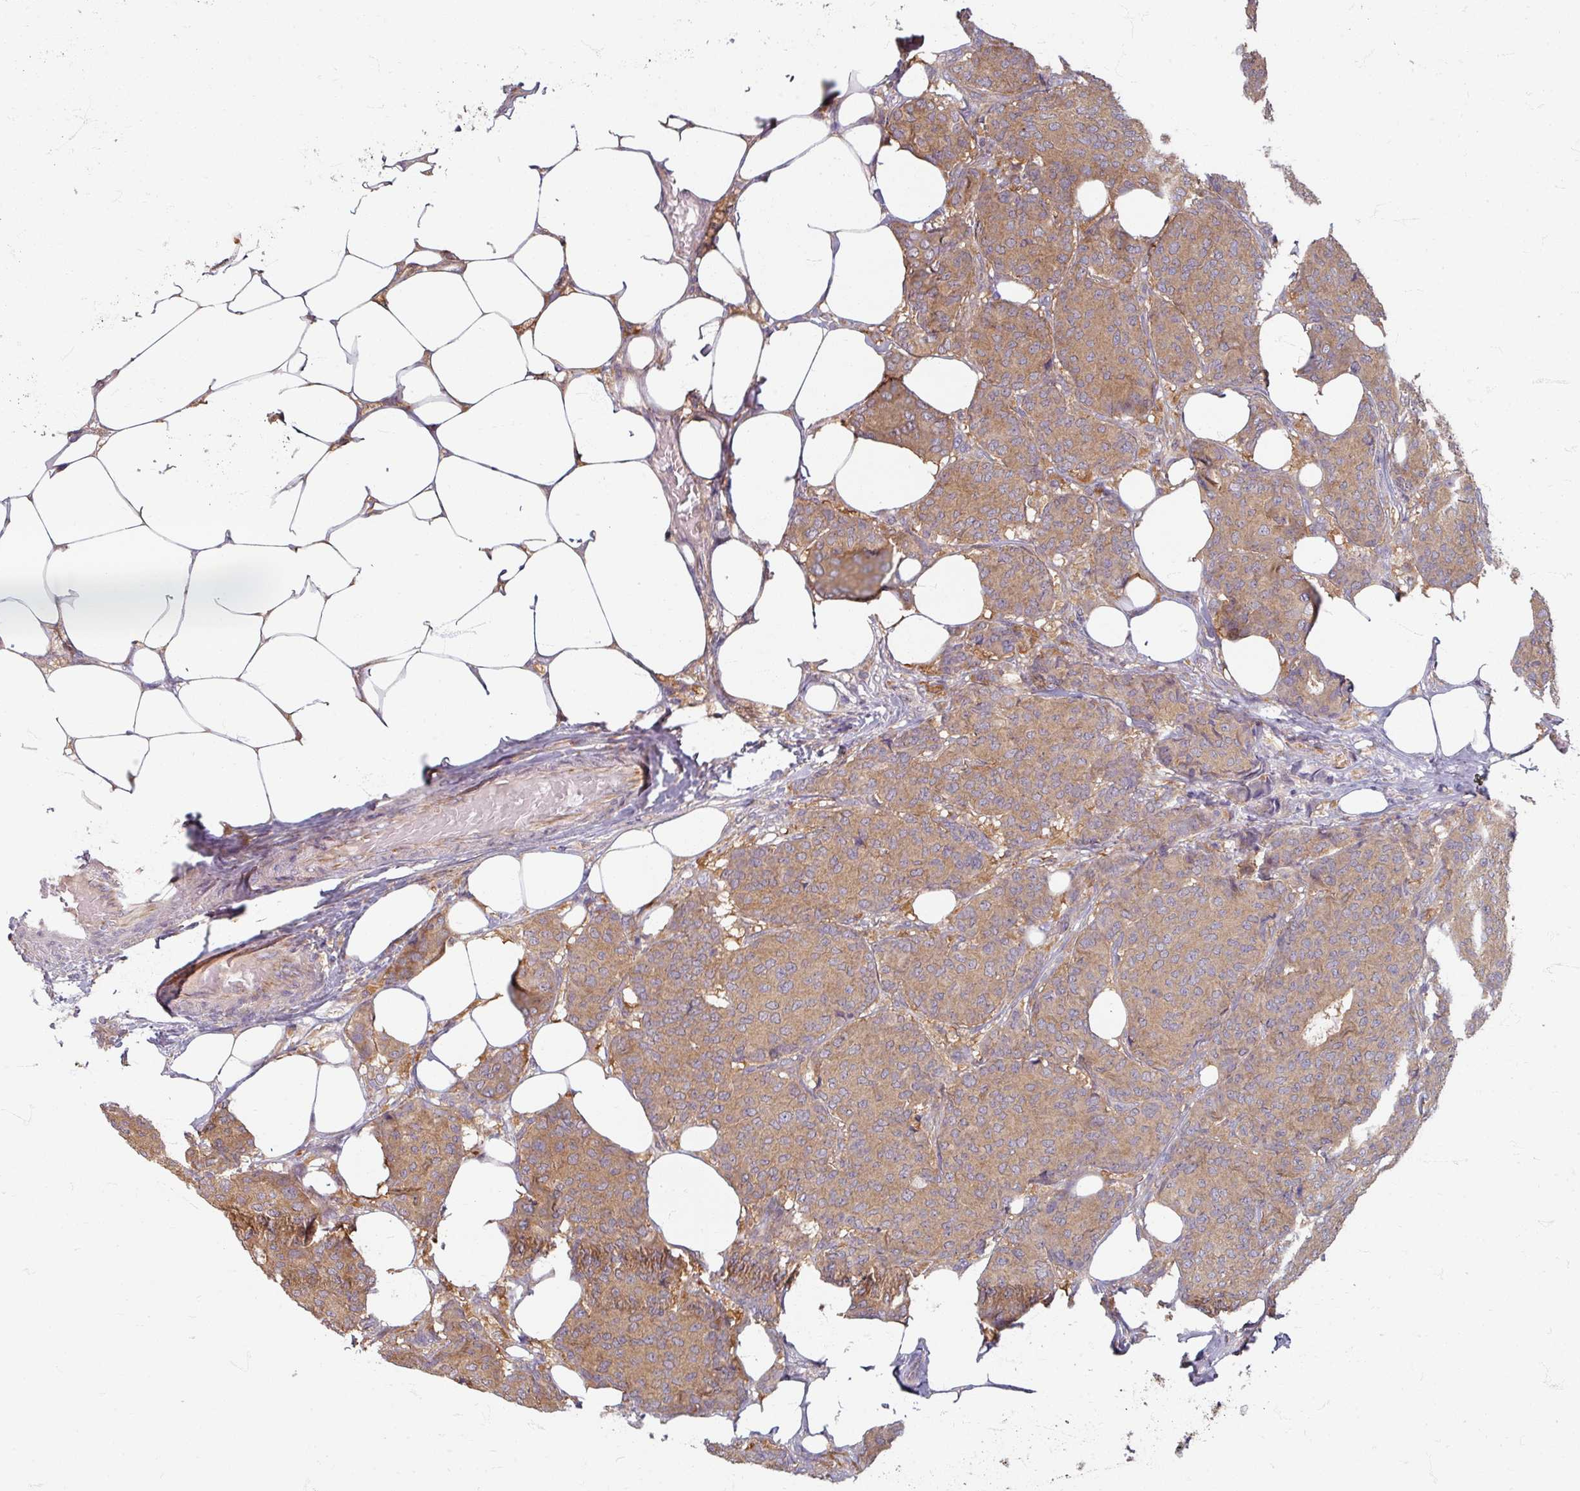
{"staining": {"intensity": "moderate", "quantity": ">75%", "location": "cytoplasmic/membranous"}, "tissue": "breast cancer", "cell_type": "Tumor cells", "image_type": "cancer", "snomed": [{"axis": "morphology", "description": "Duct carcinoma"}, {"axis": "topography", "description": "Breast"}], "caption": "Protein expression analysis of breast cancer reveals moderate cytoplasmic/membranous expression in about >75% of tumor cells.", "gene": "STAM", "patient": {"sex": "female", "age": 75}}